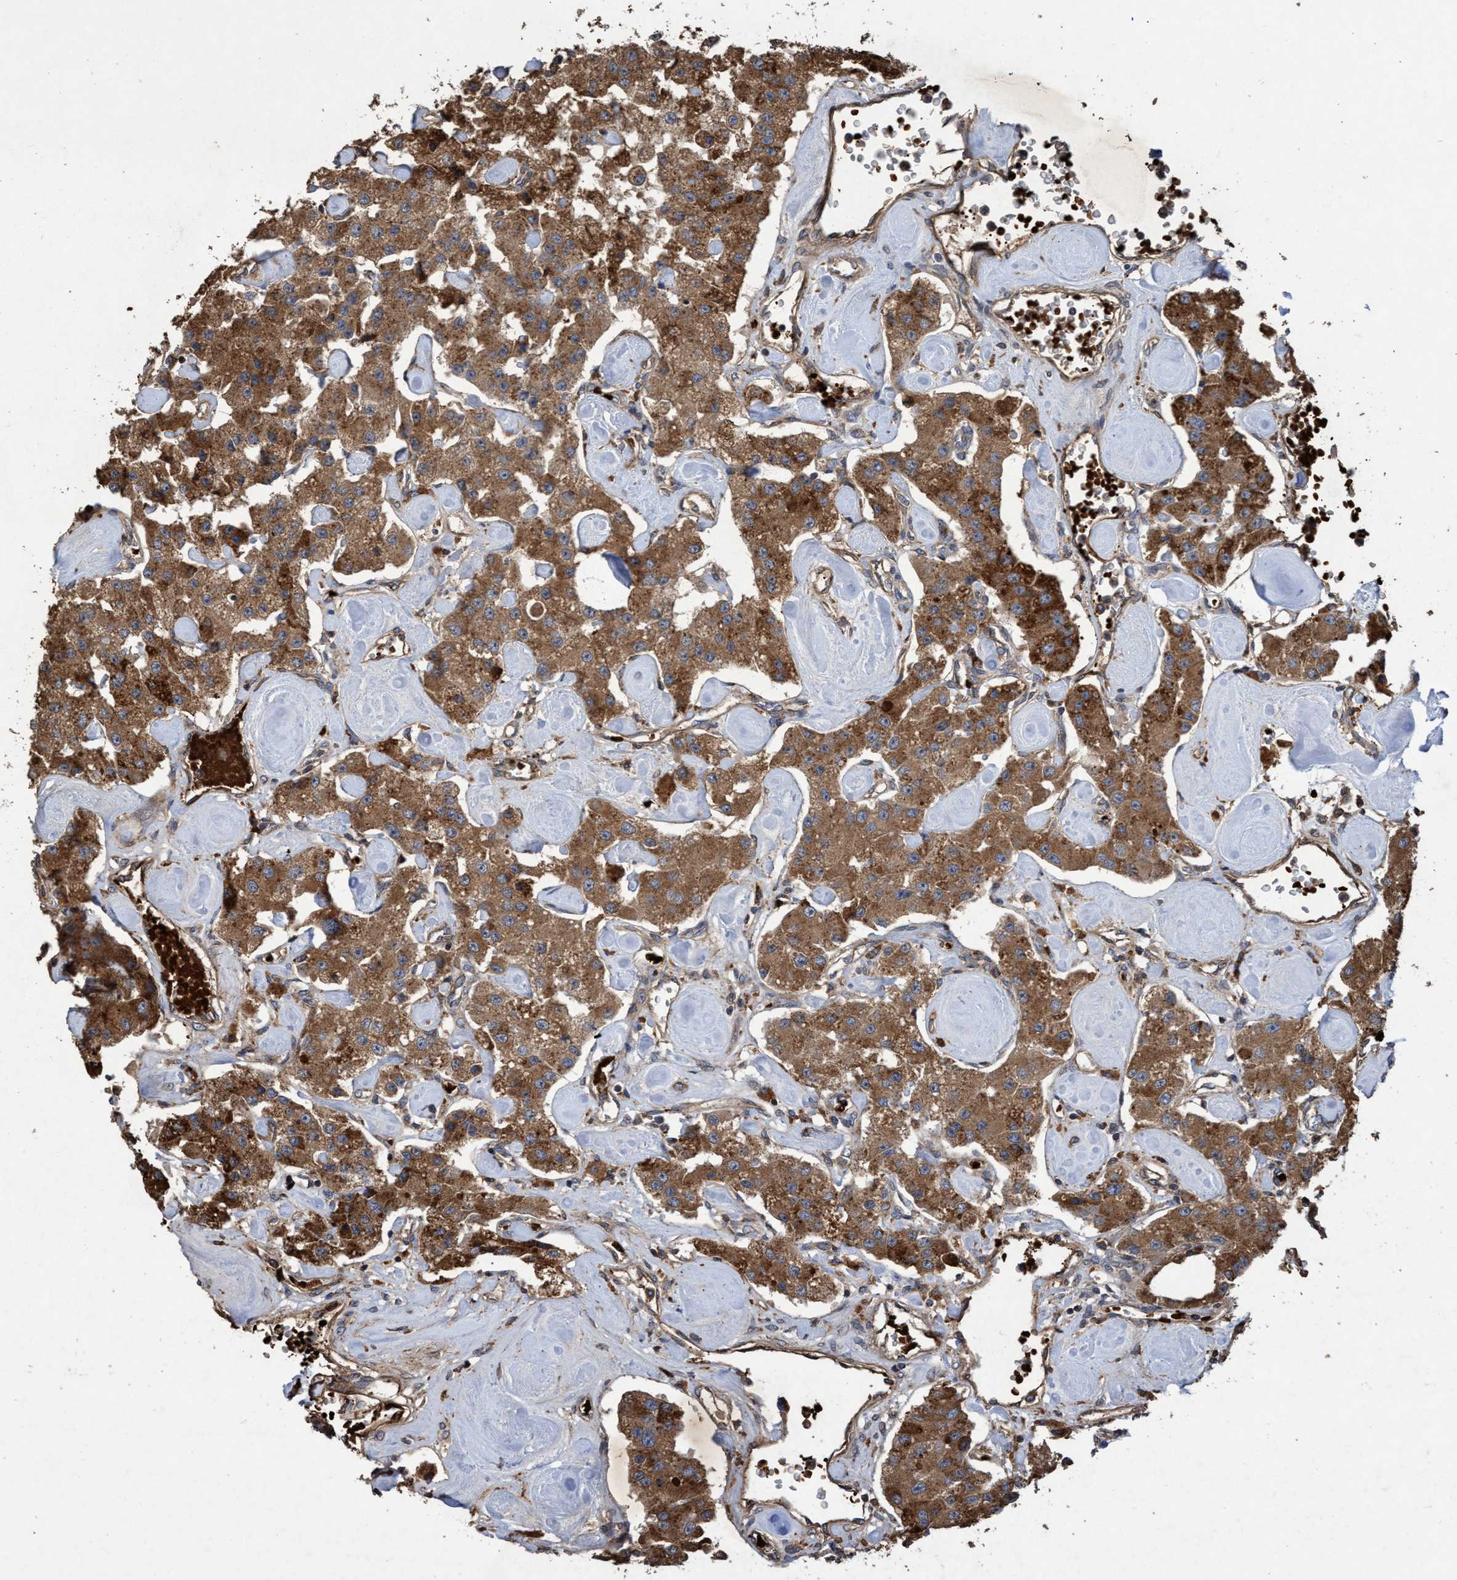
{"staining": {"intensity": "strong", "quantity": ">75%", "location": "cytoplasmic/membranous"}, "tissue": "carcinoid", "cell_type": "Tumor cells", "image_type": "cancer", "snomed": [{"axis": "morphology", "description": "Carcinoid, malignant, NOS"}, {"axis": "topography", "description": "Pancreas"}], "caption": "IHC staining of malignant carcinoid, which exhibits high levels of strong cytoplasmic/membranous expression in about >75% of tumor cells indicating strong cytoplasmic/membranous protein positivity. The staining was performed using DAB (3,3'-diaminobenzidine) (brown) for protein detection and nuclei were counterstained in hematoxylin (blue).", "gene": "CHMP6", "patient": {"sex": "male", "age": 41}}